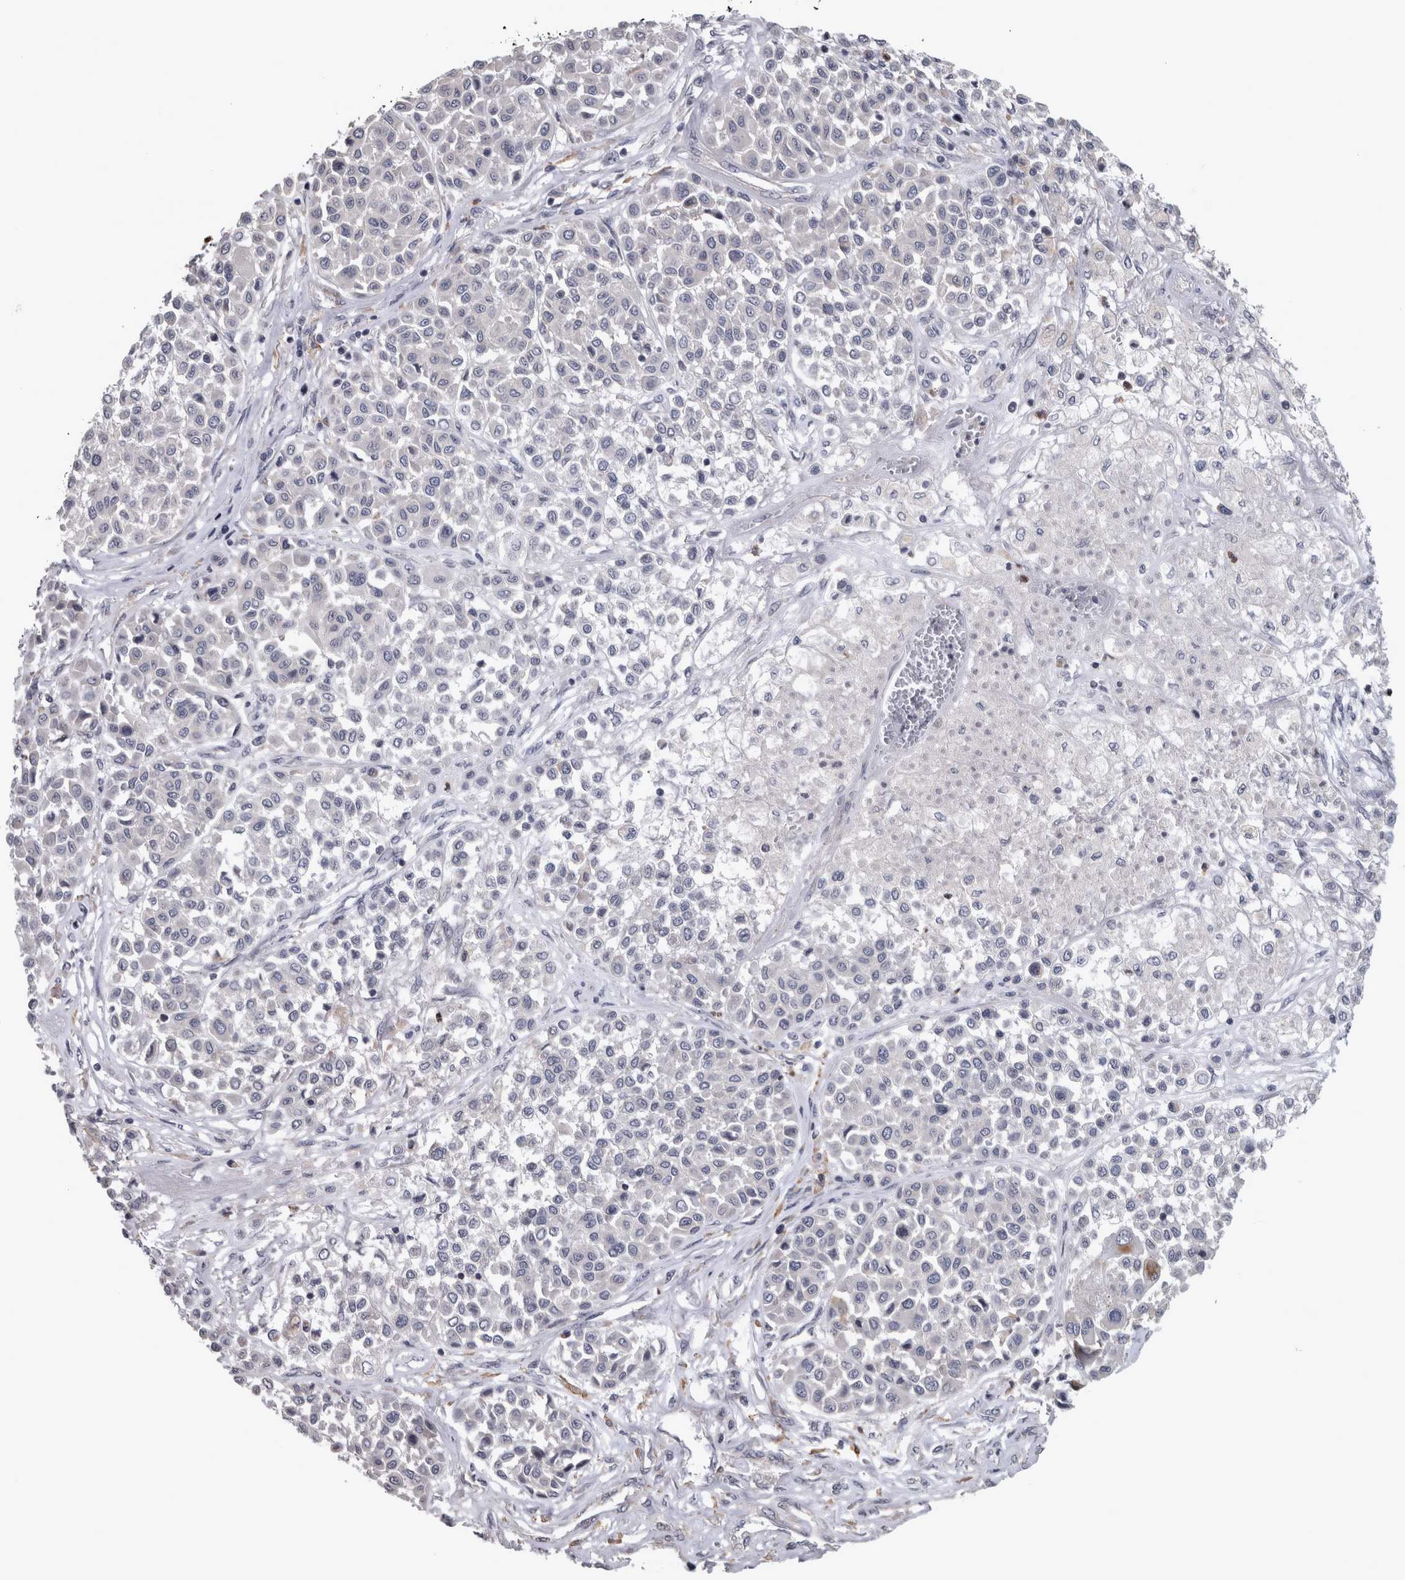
{"staining": {"intensity": "negative", "quantity": "none", "location": "none"}, "tissue": "melanoma", "cell_type": "Tumor cells", "image_type": "cancer", "snomed": [{"axis": "morphology", "description": "Malignant melanoma, Metastatic site"}, {"axis": "topography", "description": "Soft tissue"}], "caption": "Tumor cells are negative for protein expression in human melanoma.", "gene": "PRKCI", "patient": {"sex": "male", "age": 41}}